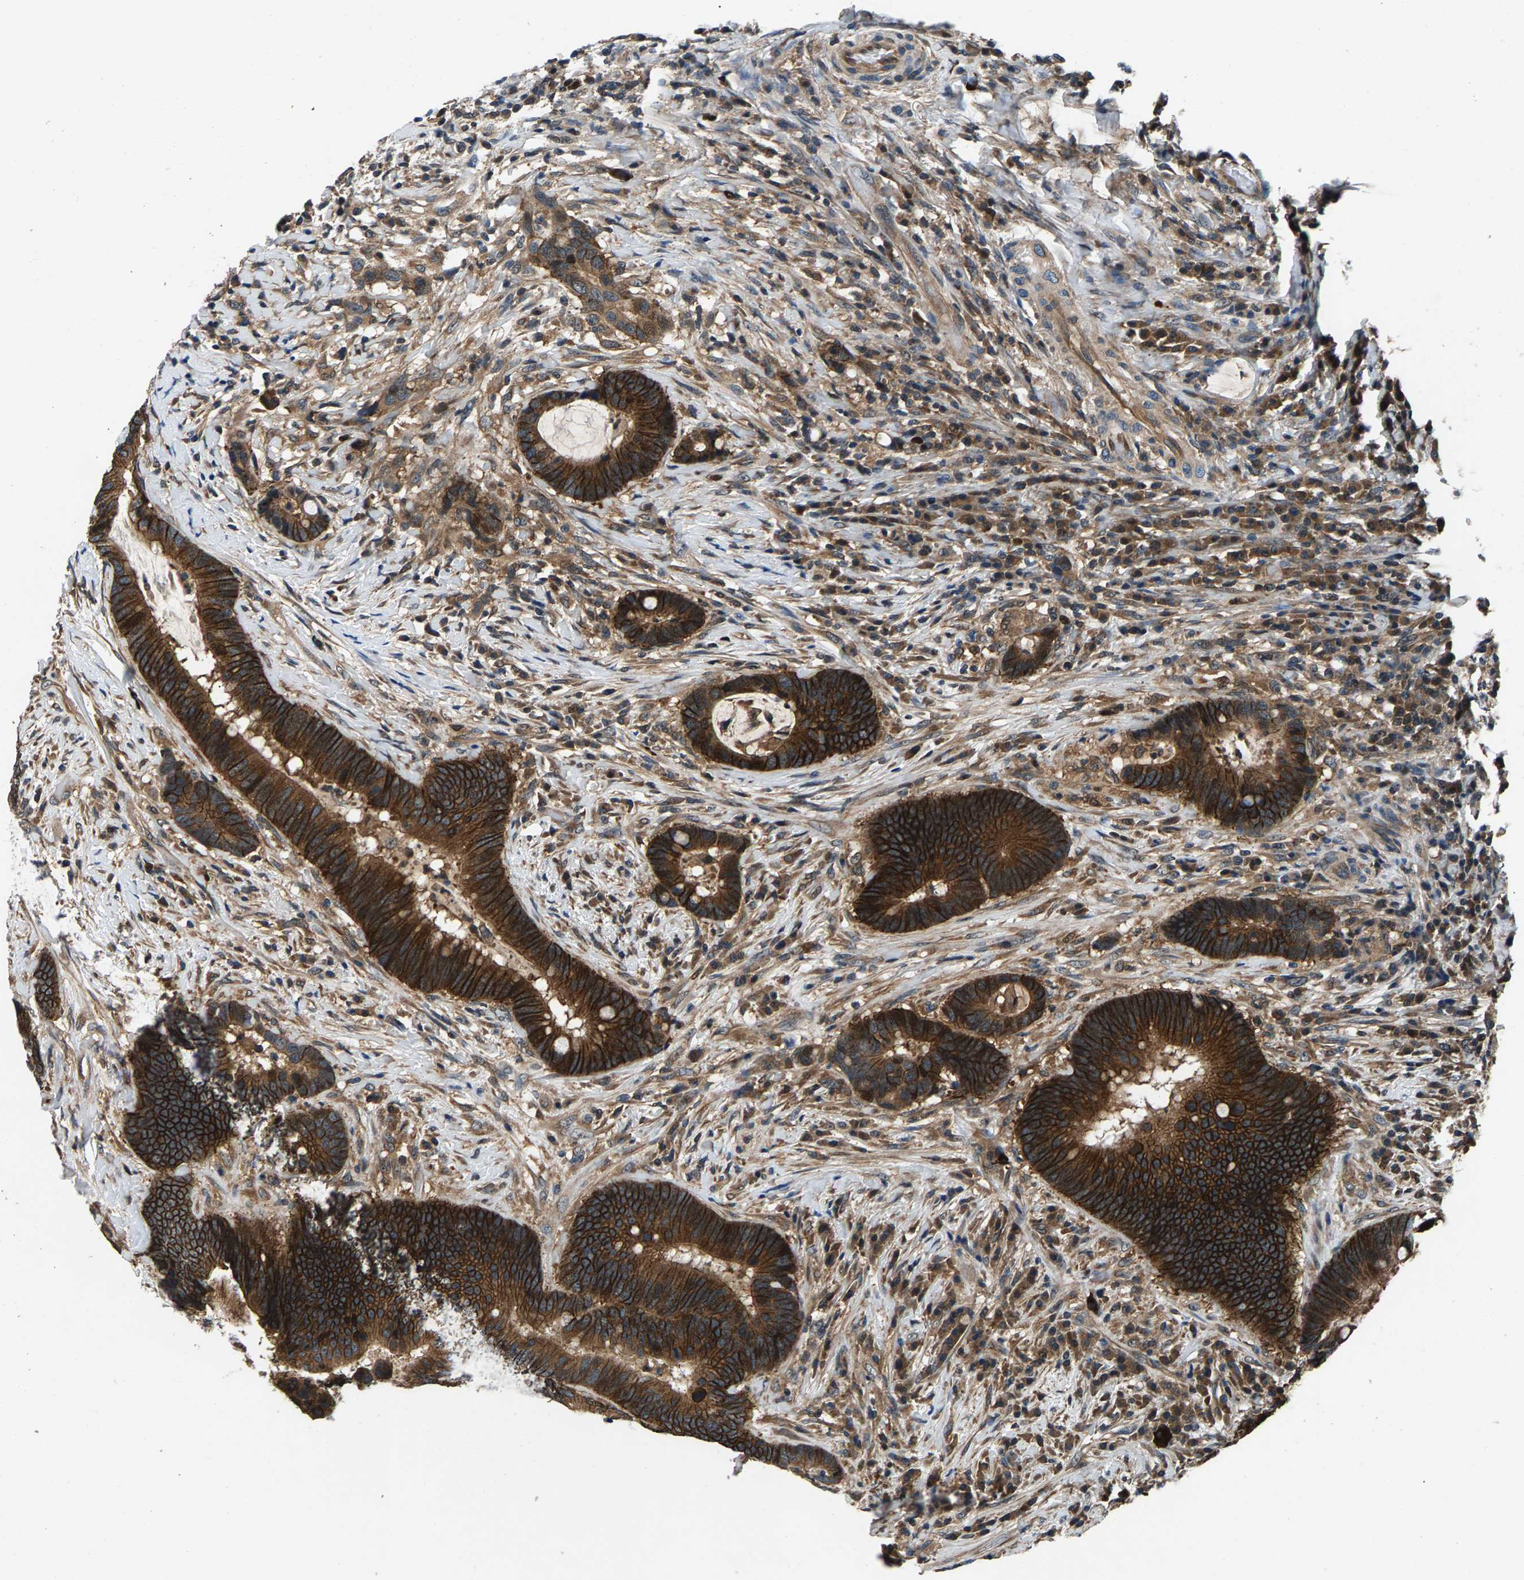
{"staining": {"intensity": "strong", "quantity": ">75%", "location": "cytoplasmic/membranous"}, "tissue": "colorectal cancer", "cell_type": "Tumor cells", "image_type": "cancer", "snomed": [{"axis": "morphology", "description": "Adenocarcinoma, NOS"}, {"axis": "topography", "description": "Rectum"}, {"axis": "topography", "description": "Anal"}], "caption": "This is an image of IHC staining of colorectal cancer (adenocarcinoma), which shows strong positivity in the cytoplasmic/membranous of tumor cells.", "gene": "FAM78A", "patient": {"sex": "female", "age": 89}}